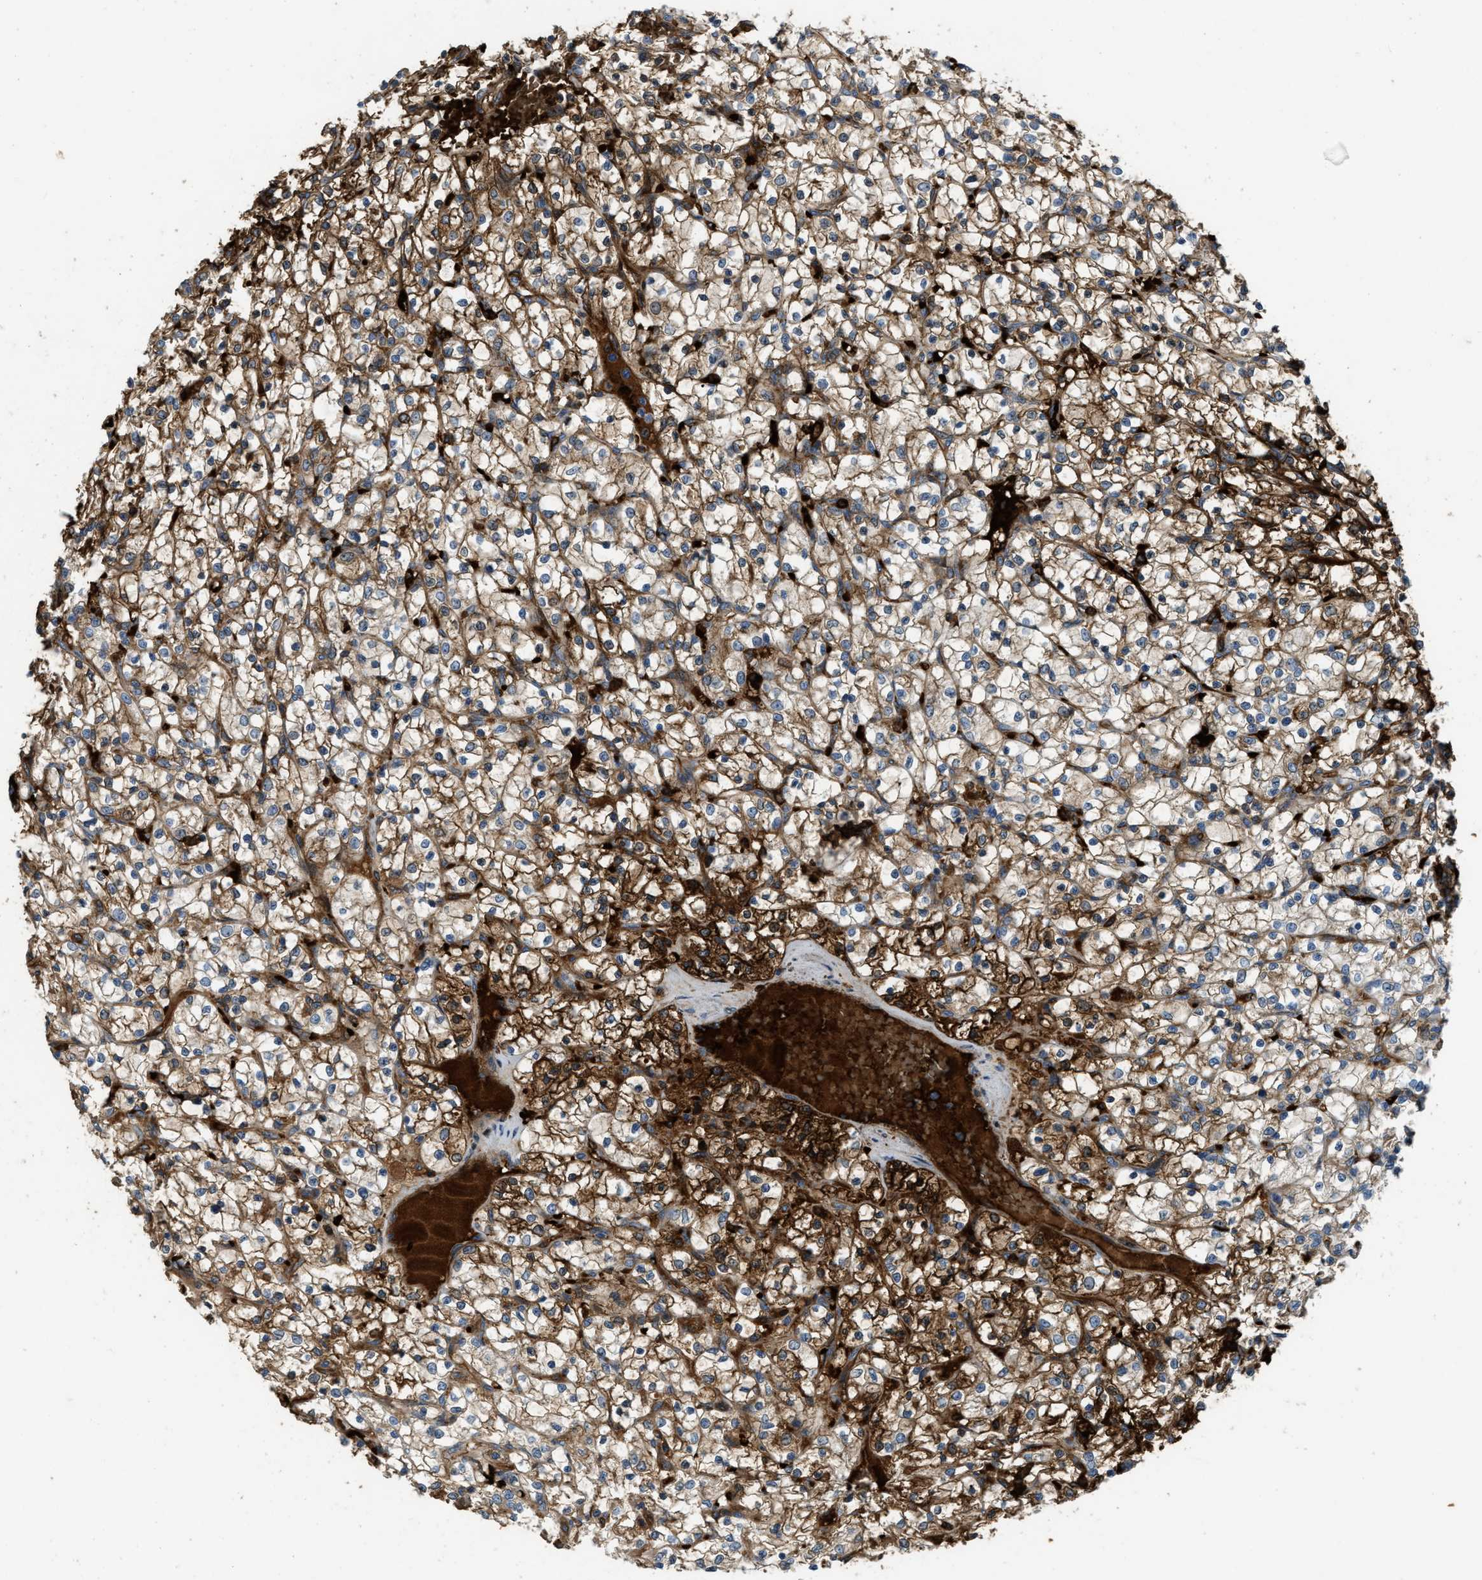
{"staining": {"intensity": "moderate", "quantity": "25%-75%", "location": "cytoplasmic/membranous"}, "tissue": "renal cancer", "cell_type": "Tumor cells", "image_type": "cancer", "snomed": [{"axis": "morphology", "description": "Adenocarcinoma, NOS"}, {"axis": "topography", "description": "Kidney"}], "caption": "A brown stain highlights moderate cytoplasmic/membranous expression of a protein in human renal cancer tumor cells. Using DAB (3,3'-diaminobenzidine) (brown) and hematoxylin (blue) stains, captured at high magnification using brightfield microscopy.", "gene": "ERC1", "patient": {"sex": "female", "age": 69}}